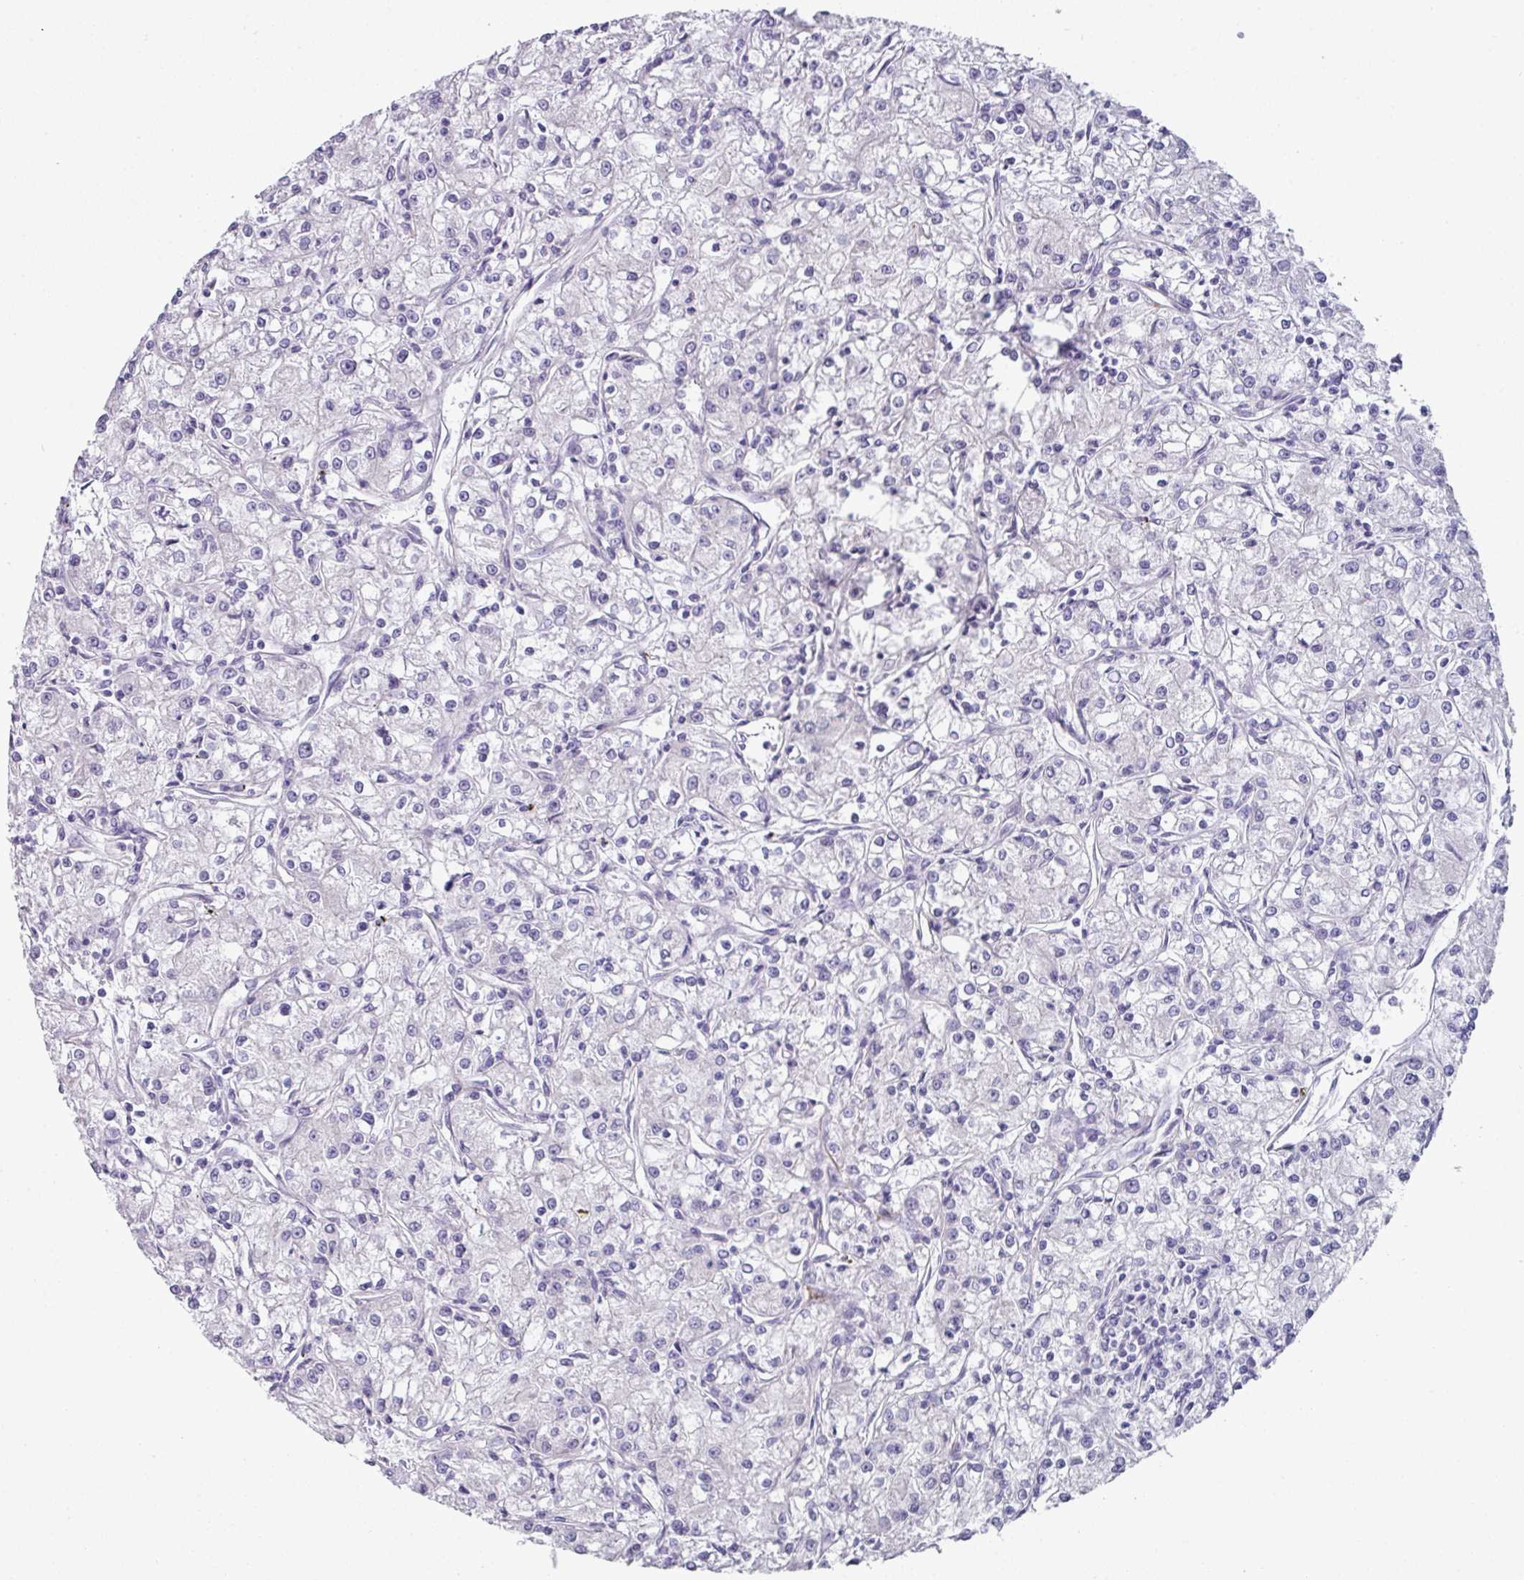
{"staining": {"intensity": "negative", "quantity": "none", "location": "none"}, "tissue": "renal cancer", "cell_type": "Tumor cells", "image_type": "cancer", "snomed": [{"axis": "morphology", "description": "Adenocarcinoma, NOS"}, {"axis": "topography", "description": "Kidney"}], "caption": "Protein analysis of adenocarcinoma (renal) displays no significant expression in tumor cells. (DAB (3,3'-diaminobenzidine) IHC, high magnification).", "gene": "SLC17A7", "patient": {"sex": "female", "age": 59}}